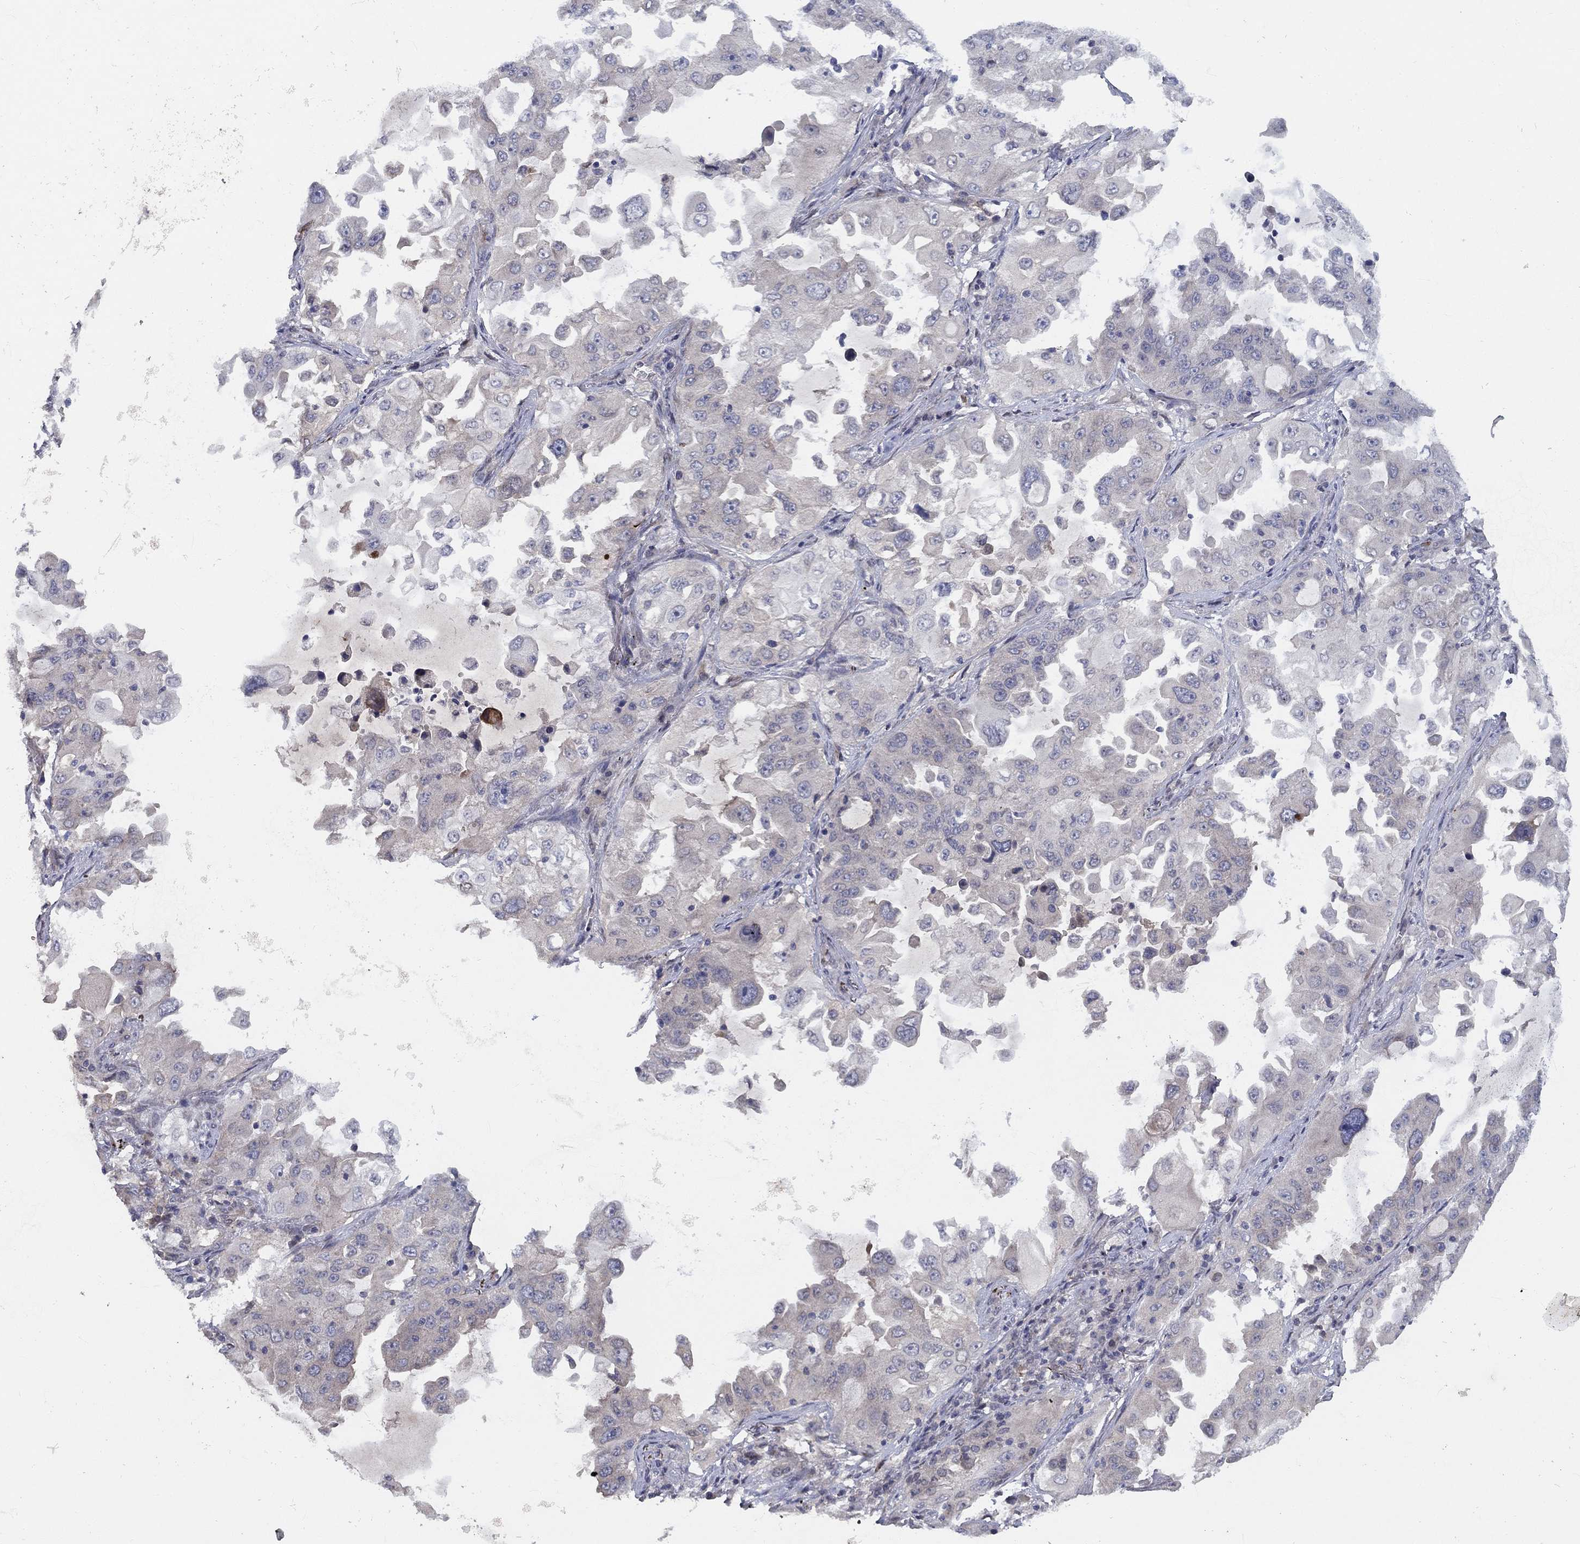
{"staining": {"intensity": "negative", "quantity": "none", "location": "none"}, "tissue": "lung cancer", "cell_type": "Tumor cells", "image_type": "cancer", "snomed": [{"axis": "morphology", "description": "Adenocarcinoma, NOS"}, {"axis": "topography", "description": "Lung"}], "caption": "Immunohistochemistry (IHC) image of neoplastic tissue: lung cancer stained with DAB (3,3'-diaminobenzidine) shows no significant protein expression in tumor cells.", "gene": "CETN3", "patient": {"sex": "female", "age": 61}}